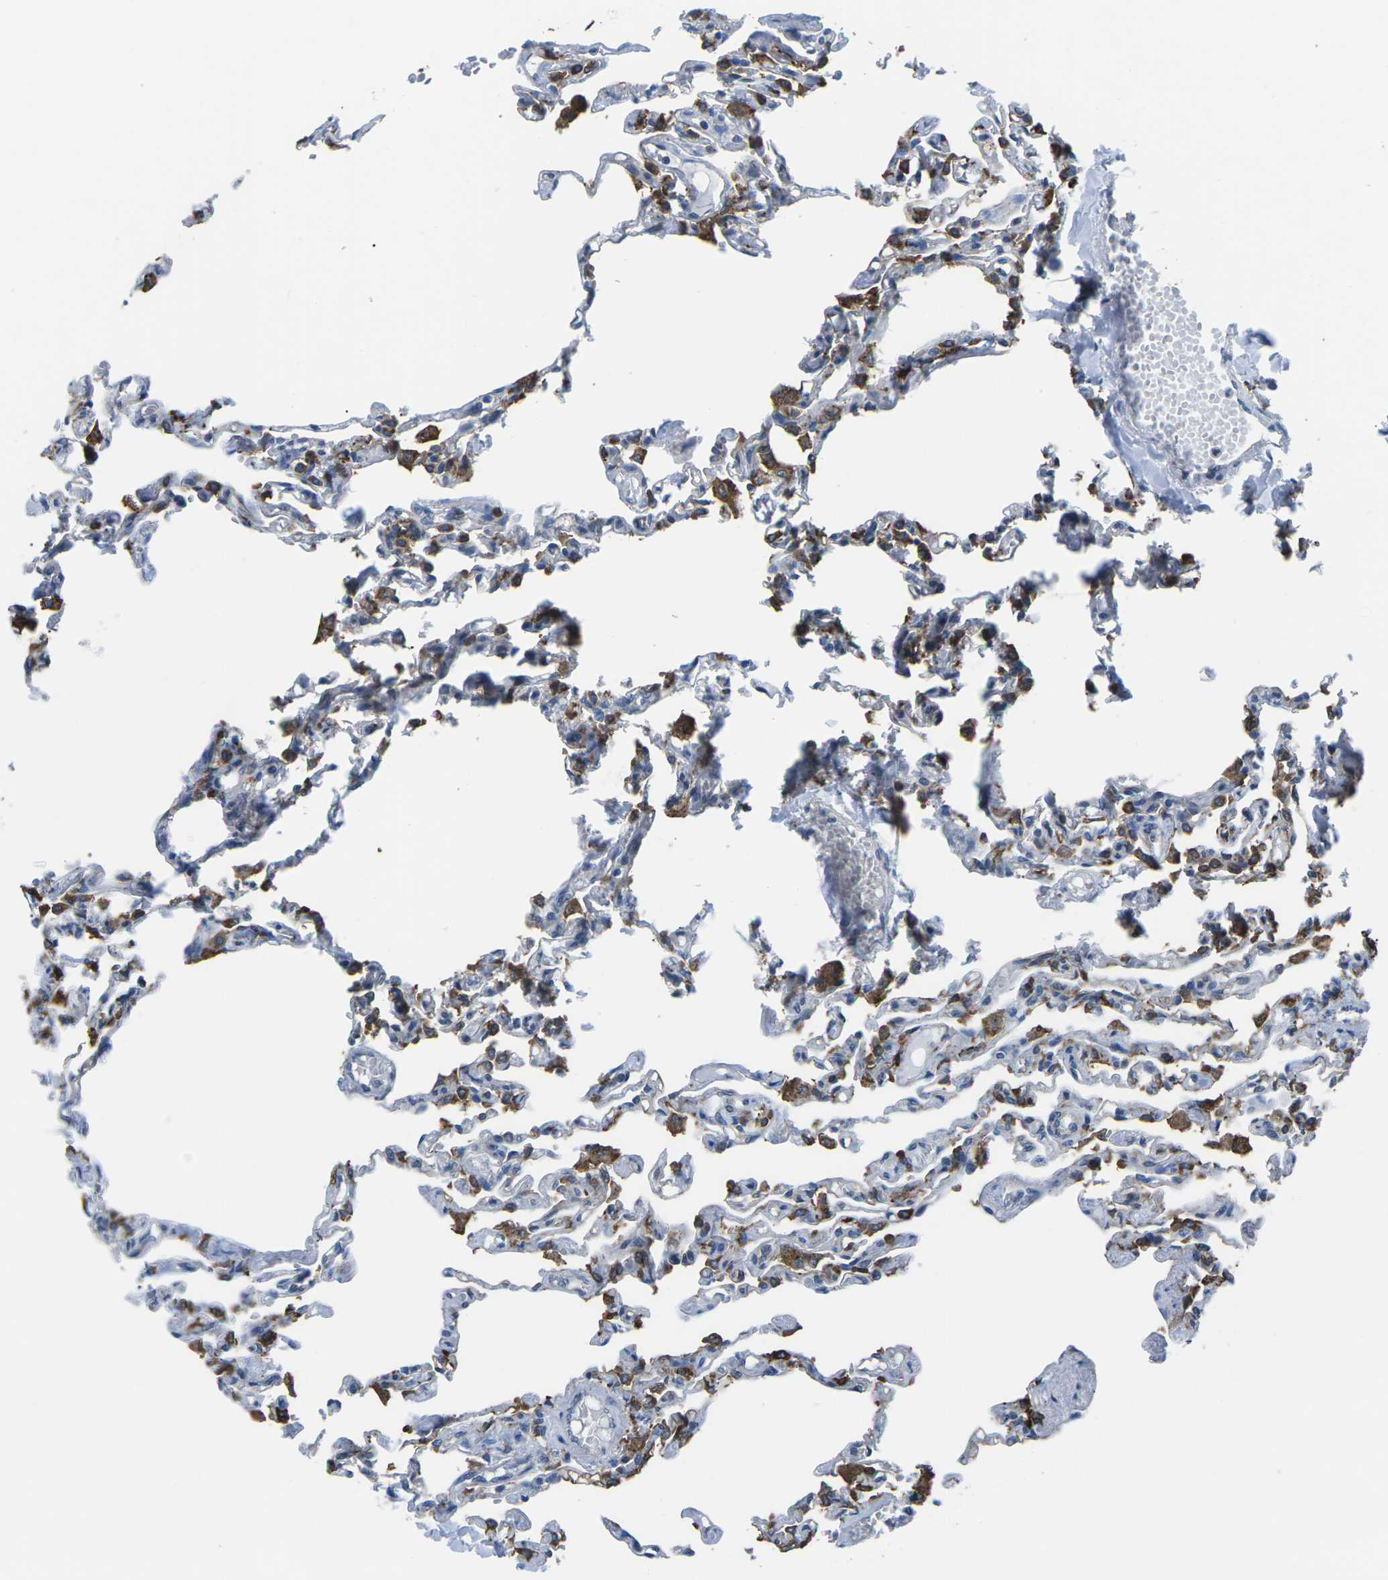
{"staining": {"intensity": "moderate", "quantity": "25%-75%", "location": "cytoplasmic/membranous"}, "tissue": "lung", "cell_type": "Alveolar cells", "image_type": "normal", "snomed": [{"axis": "morphology", "description": "Normal tissue, NOS"}, {"axis": "topography", "description": "Lung"}], "caption": "Protein analysis of normal lung exhibits moderate cytoplasmic/membranous positivity in approximately 25%-75% of alveolar cells. (DAB IHC with brightfield microscopy, high magnification).", "gene": "PTPN1", "patient": {"sex": "male", "age": 21}}